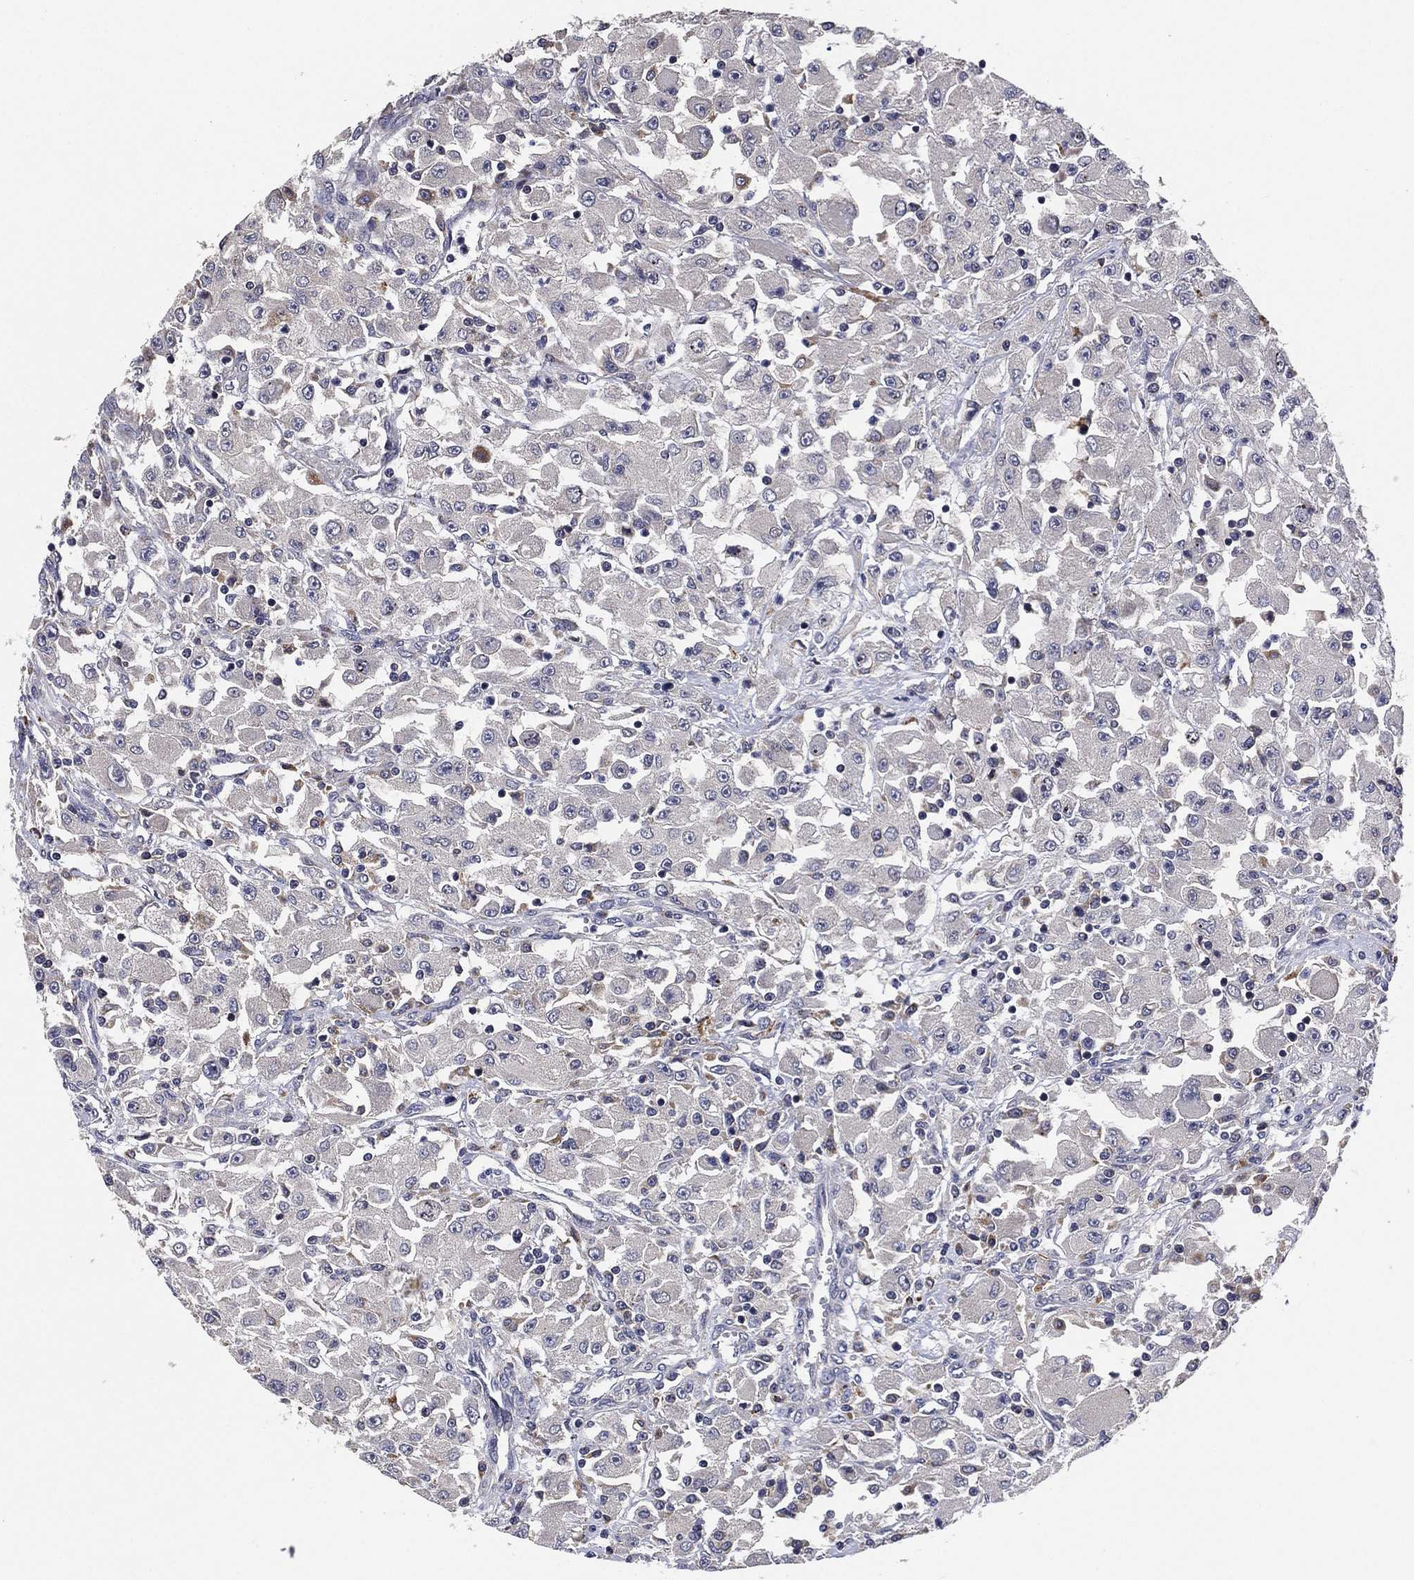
{"staining": {"intensity": "negative", "quantity": "none", "location": "none"}, "tissue": "renal cancer", "cell_type": "Tumor cells", "image_type": "cancer", "snomed": [{"axis": "morphology", "description": "Adenocarcinoma, NOS"}, {"axis": "topography", "description": "Kidney"}], "caption": "An immunohistochemistry (IHC) micrograph of renal cancer is shown. There is no staining in tumor cells of renal cancer.", "gene": "SELENOO", "patient": {"sex": "female", "age": 67}}